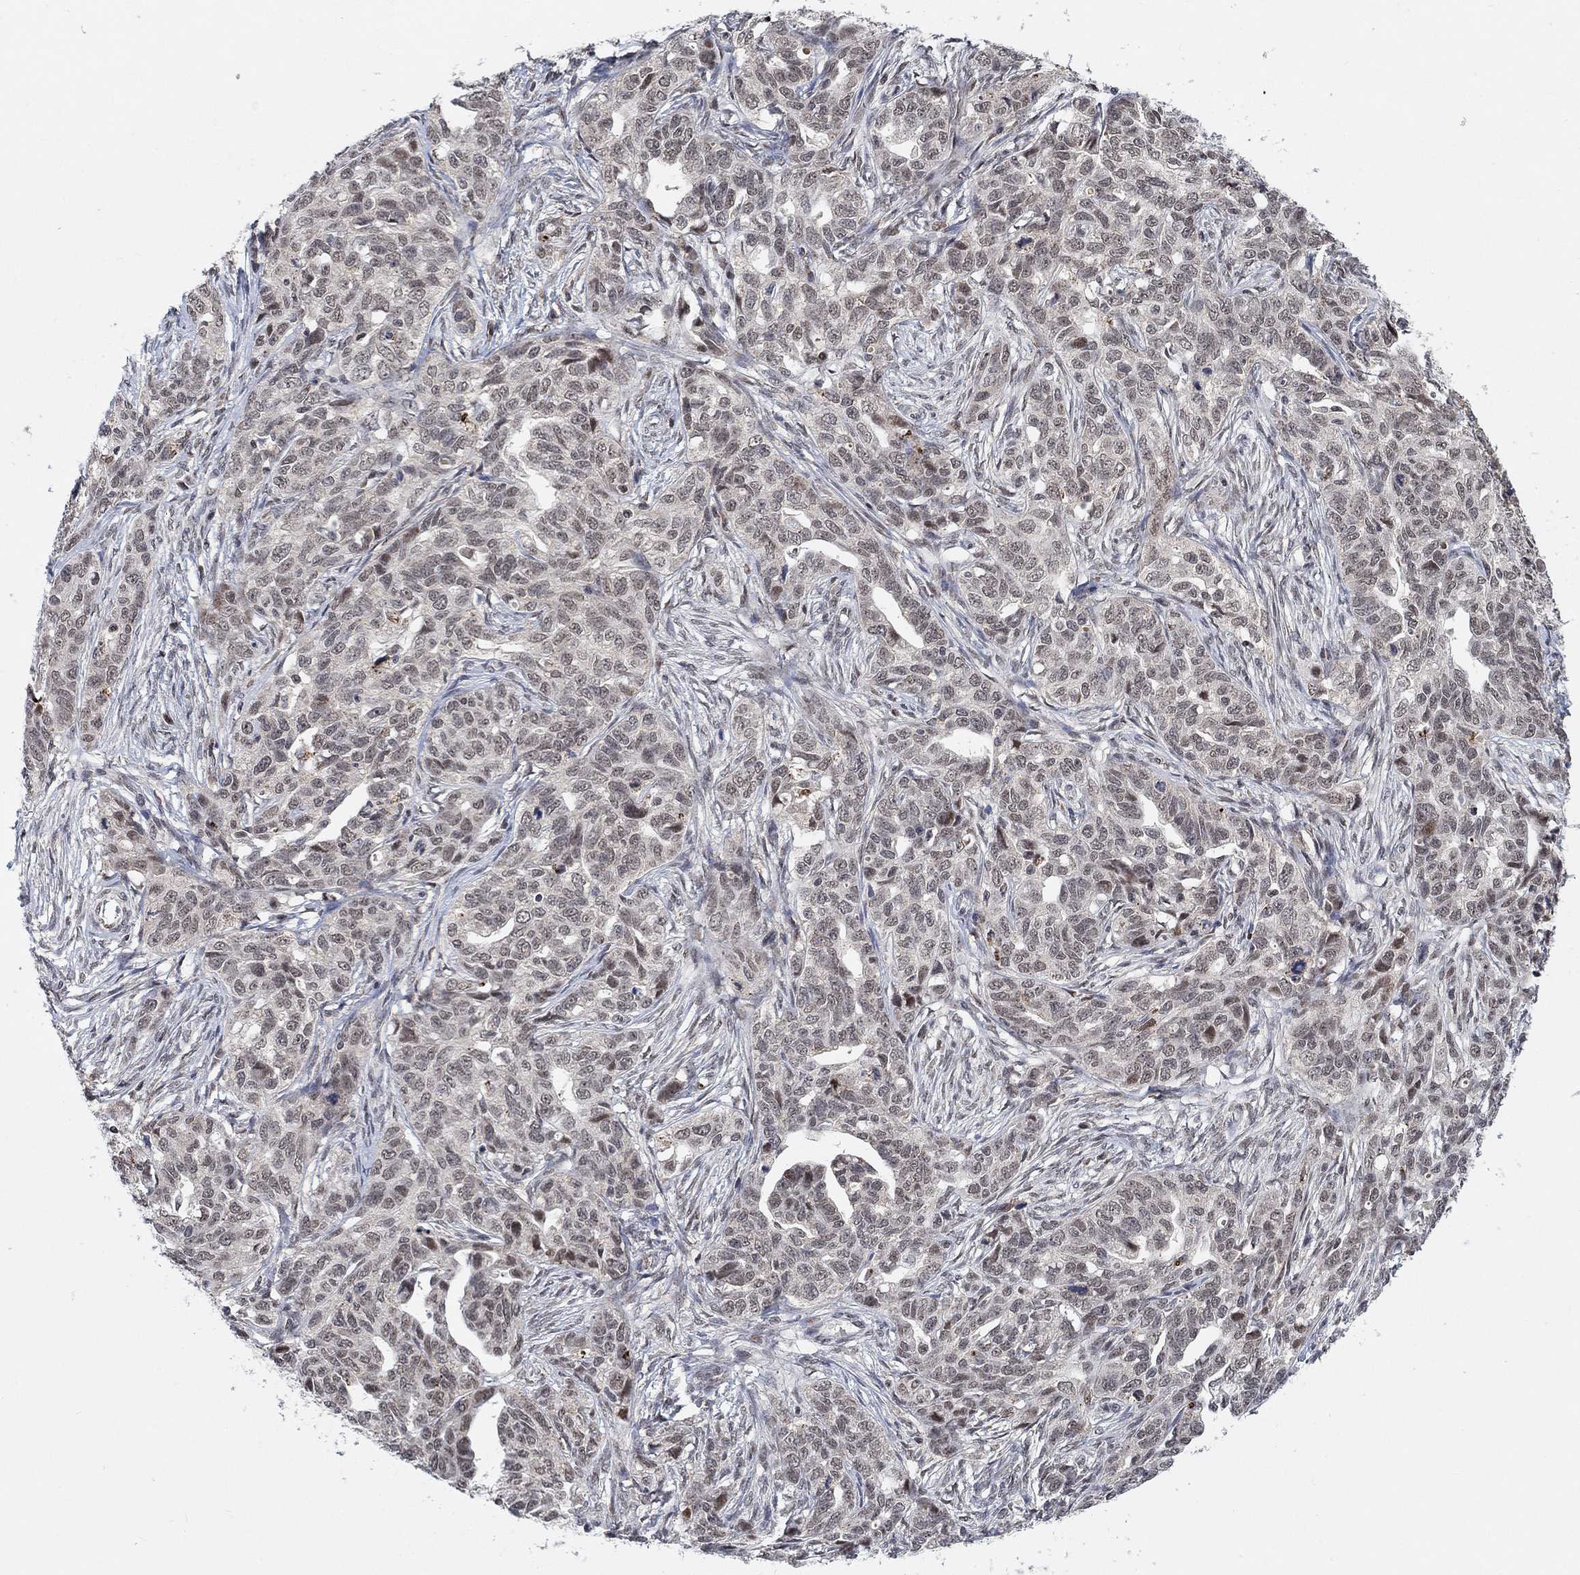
{"staining": {"intensity": "negative", "quantity": "none", "location": "none"}, "tissue": "ovarian cancer", "cell_type": "Tumor cells", "image_type": "cancer", "snomed": [{"axis": "morphology", "description": "Cystadenocarcinoma, serous, NOS"}, {"axis": "topography", "description": "Ovary"}], "caption": "The immunohistochemistry (IHC) image has no significant positivity in tumor cells of ovarian cancer (serous cystadenocarcinoma) tissue.", "gene": "THAP8", "patient": {"sex": "female", "age": 71}}